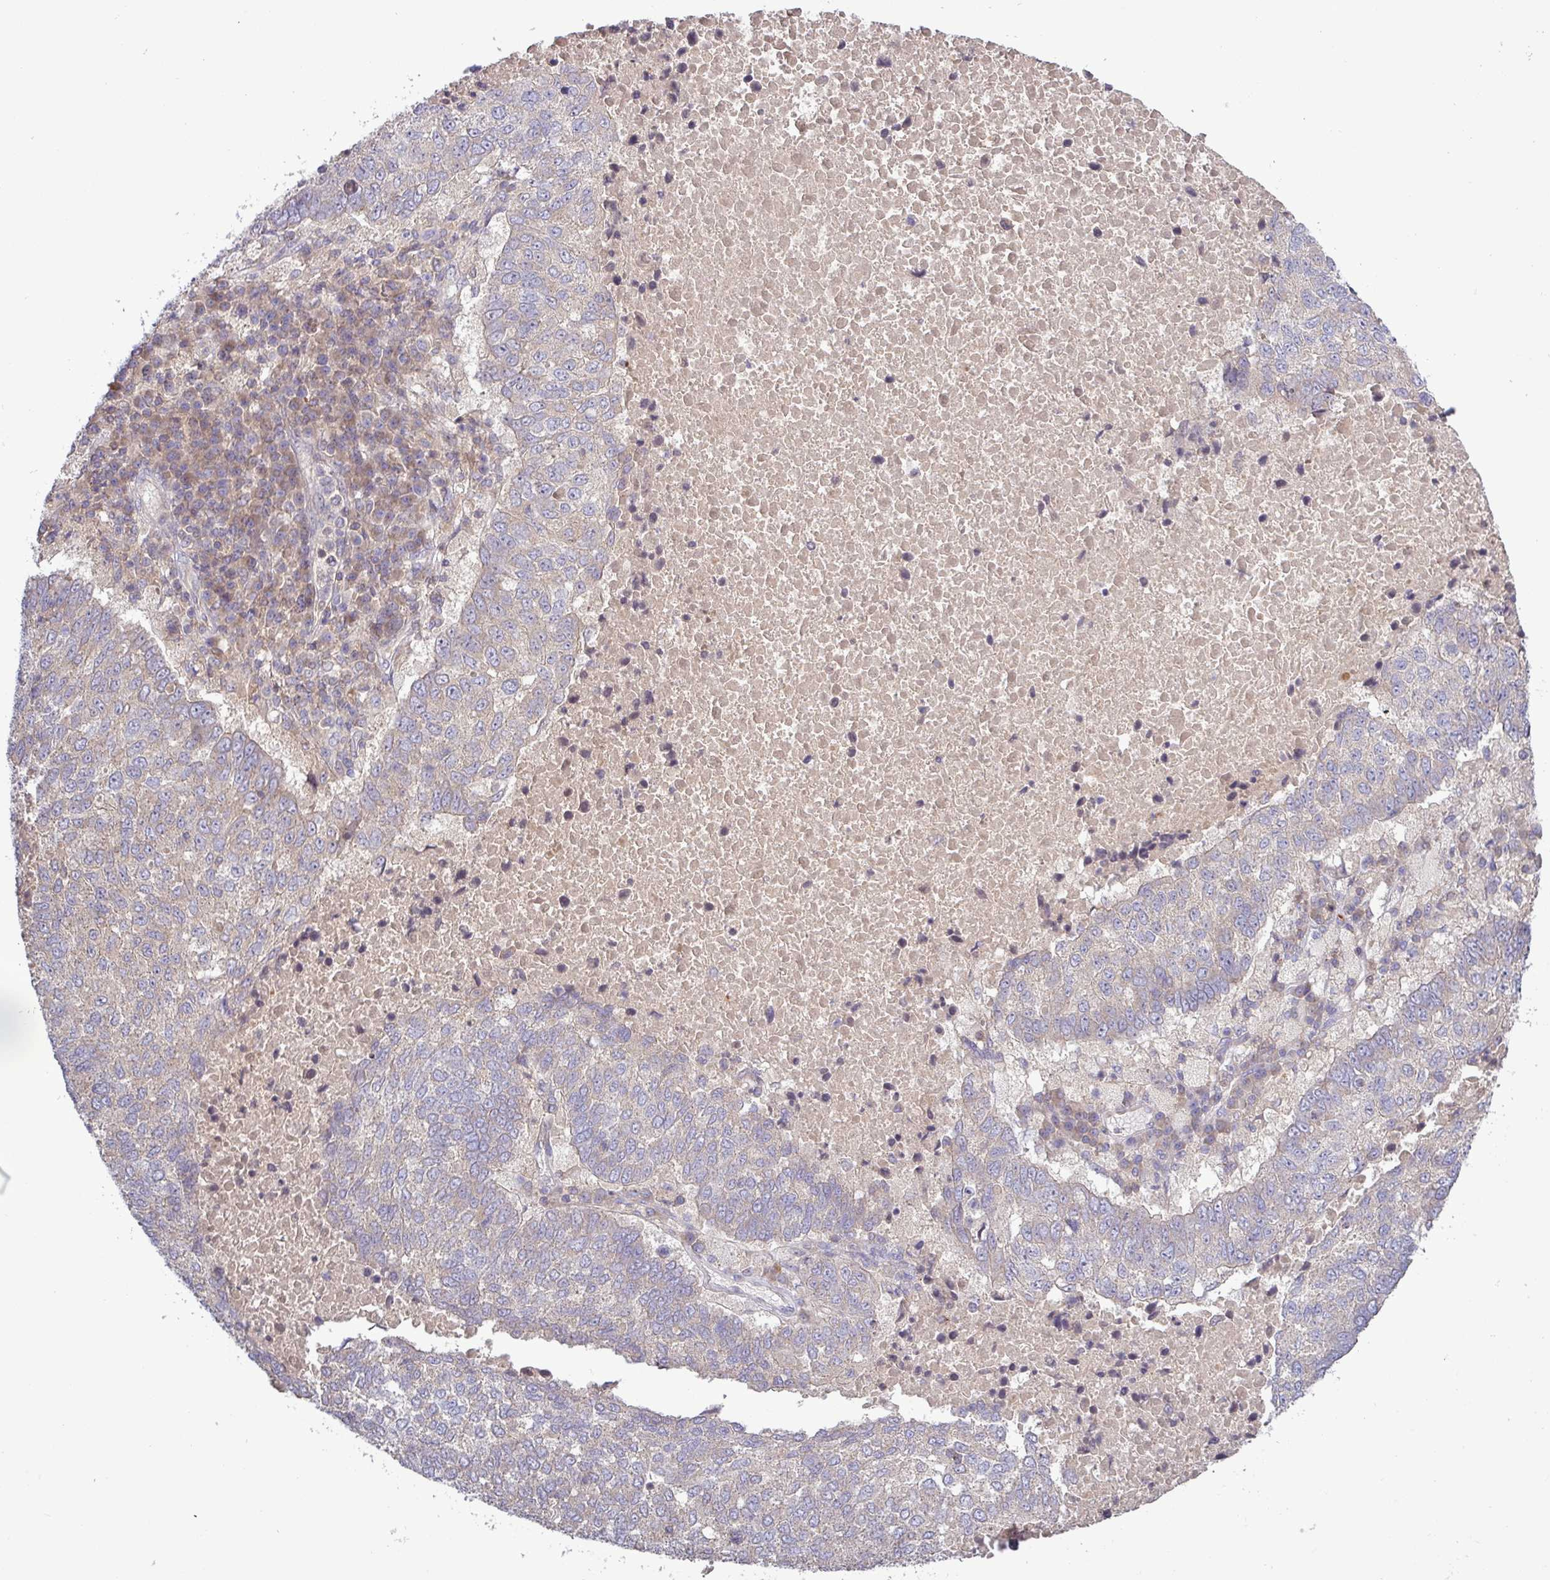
{"staining": {"intensity": "weak", "quantity": "<25%", "location": "cytoplasmic/membranous"}, "tissue": "lung cancer", "cell_type": "Tumor cells", "image_type": "cancer", "snomed": [{"axis": "morphology", "description": "Squamous cell carcinoma, NOS"}, {"axis": "topography", "description": "Lung"}], "caption": "Immunohistochemistry of squamous cell carcinoma (lung) shows no positivity in tumor cells.", "gene": "TNFSF12", "patient": {"sex": "male", "age": 73}}